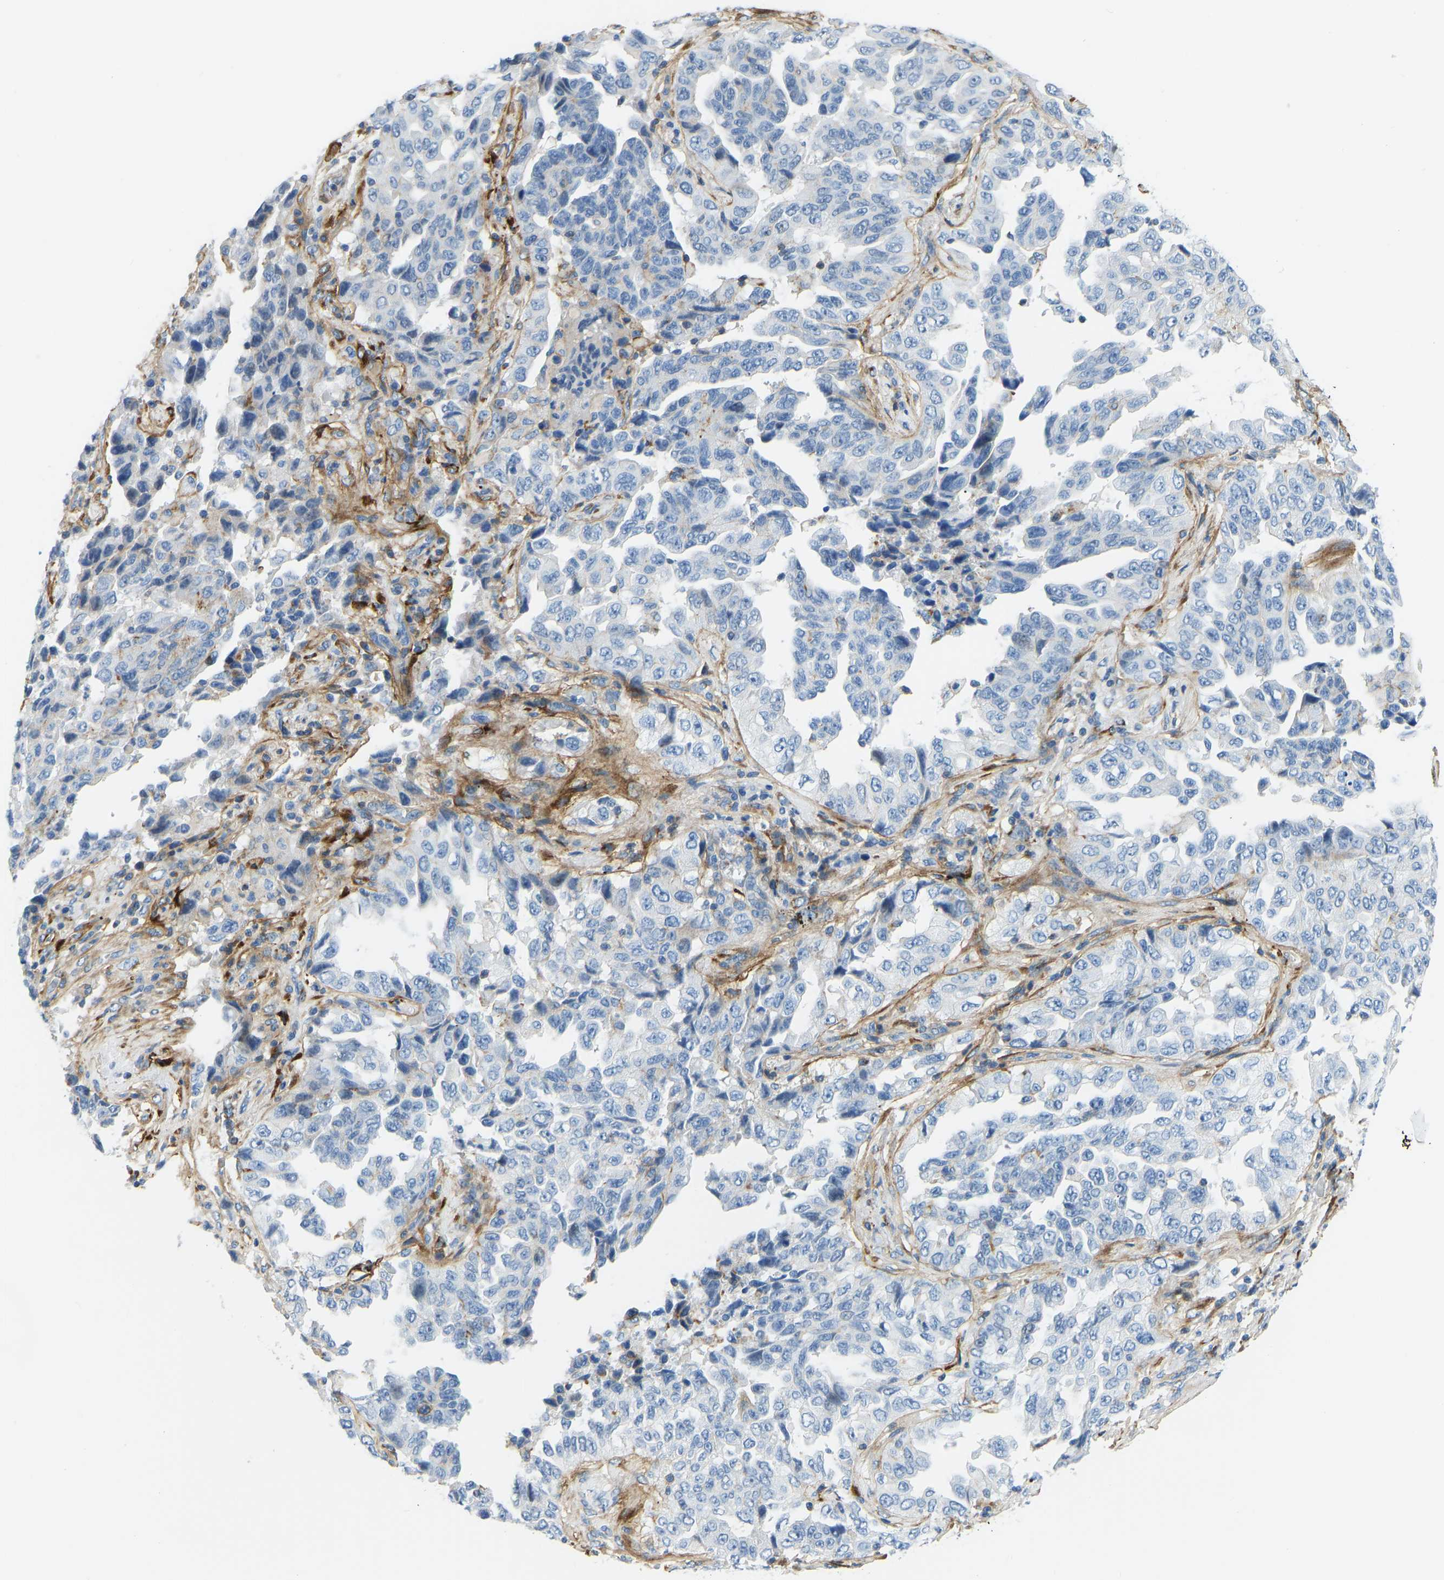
{"staining": {"intensity": "negative", "quantity": "none", "location": "none"}, "tissue": "lung cancer", "cell_type": "Tumor cells", "image_type": "cancer", "snomed": [{"axis": "morphology", "description": "Adenocarcinoma, NOS"}, {"axis": "topography", "description": "Lung"}], "caption": "High power microscopy micrograph of an IHC photomicrograph of adenocarcinoma (lung), revealing no significant staining in tumor cells. (DAB (3,3'-diaminobenzidine) immunohistochemistry (IHC) with hematoxylin counter stain).", "gene": "COL15A1", "patient": {"sex": "female", "age": 51}}